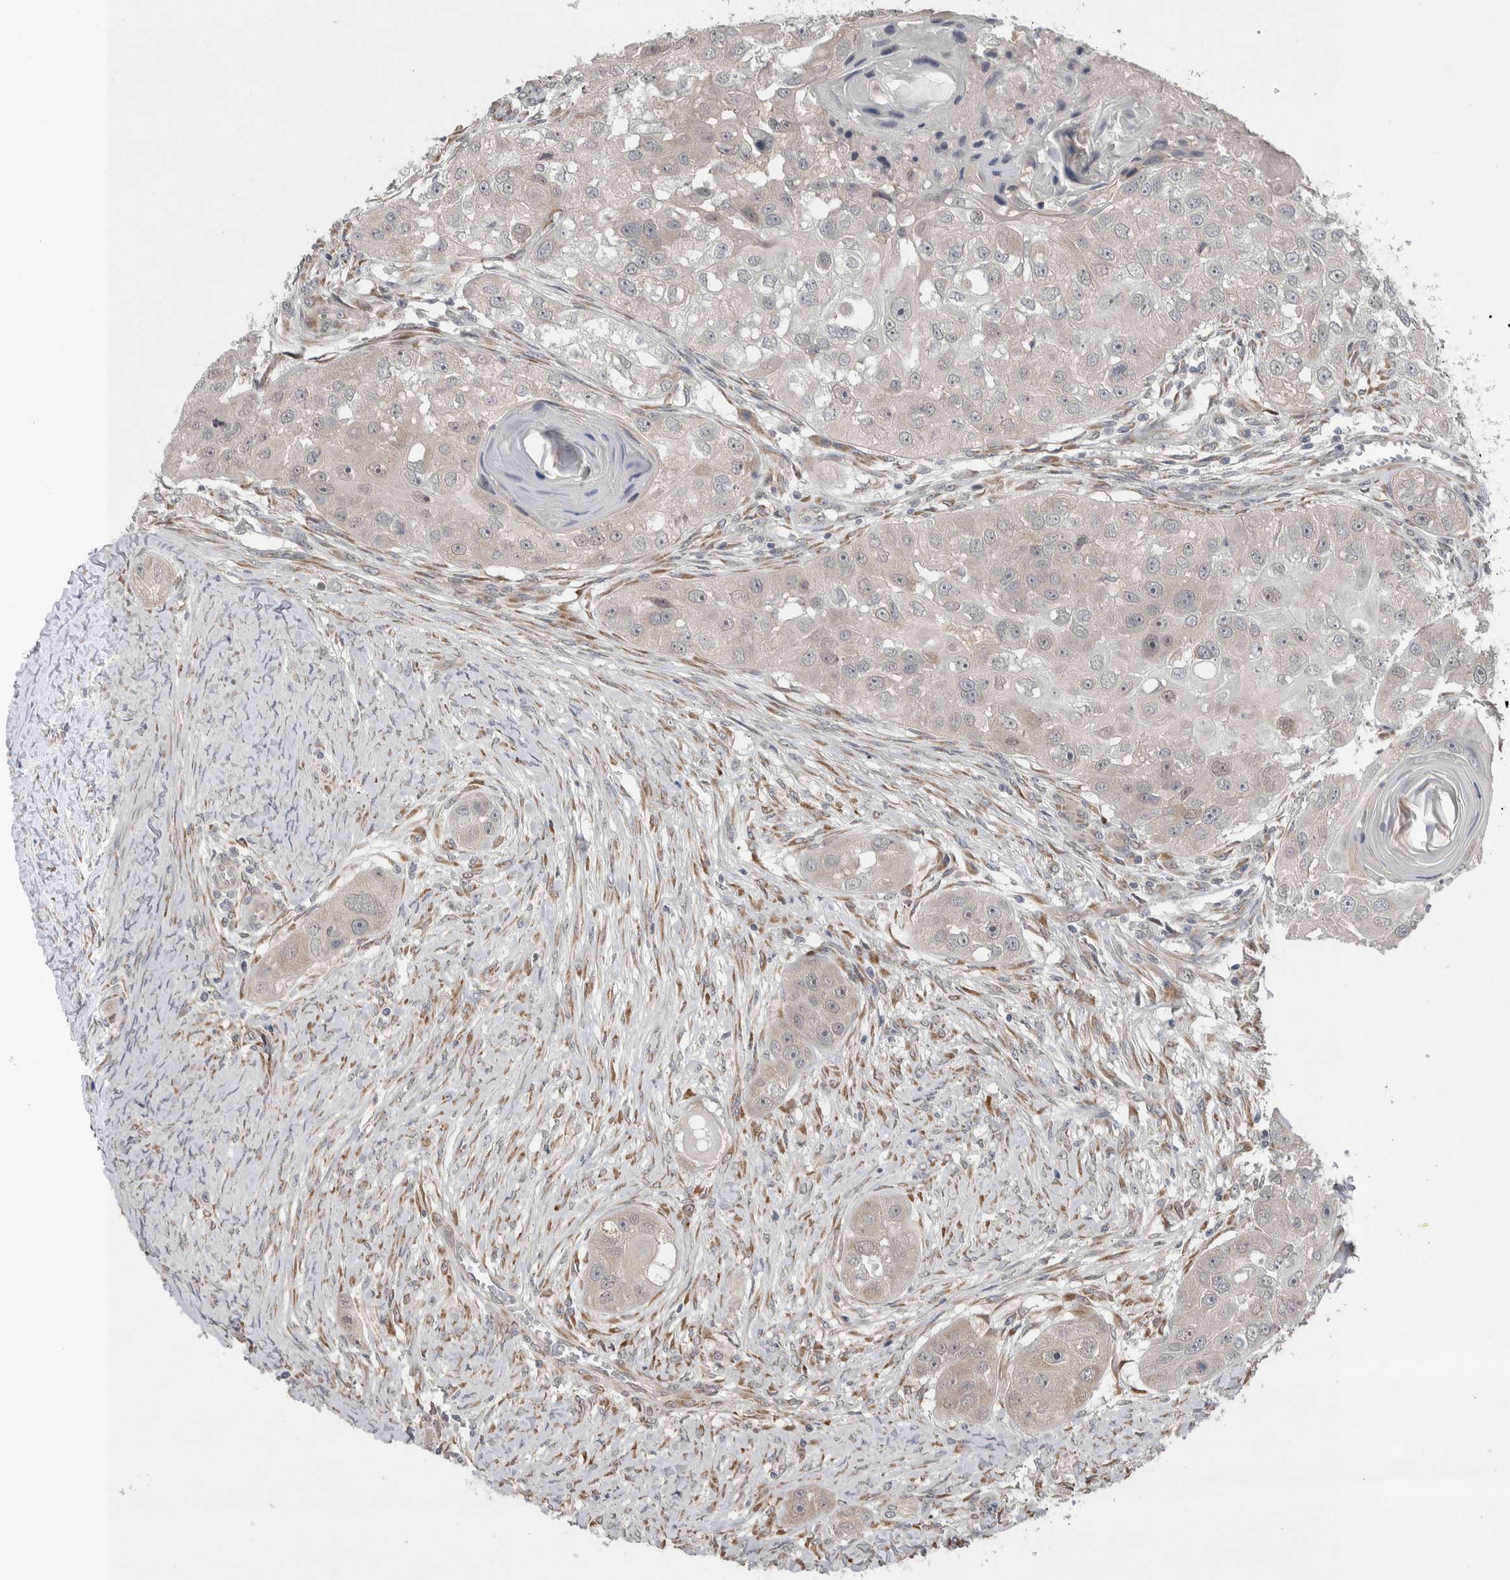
{"staining": {"intensity": "negative", "quantity": "none", "location": "none"}, "tissue": "head and neck cancer", "cell_type": "Tumor cells", "image_type": "cancer", "snomed": [{"axis": "morphology", "description": "Normal tissue, NOS"}, {"axis": "morphology", "description": "Squamous cell carcinoma, NOS"}, {"axis": "topography", "description": "Skeletal muscle"}, {"axis": "topography", "description": "Head-Neck"}], "caption": "DAB (3,3'-diaminobenzidine) immunohistochemical staining of human head and neck cancer (squamous cell carcinoma) exhibits no significant staining in tumor cells.", "gene": "CUL2", "patient": {"sex": "male", "age": 51}}